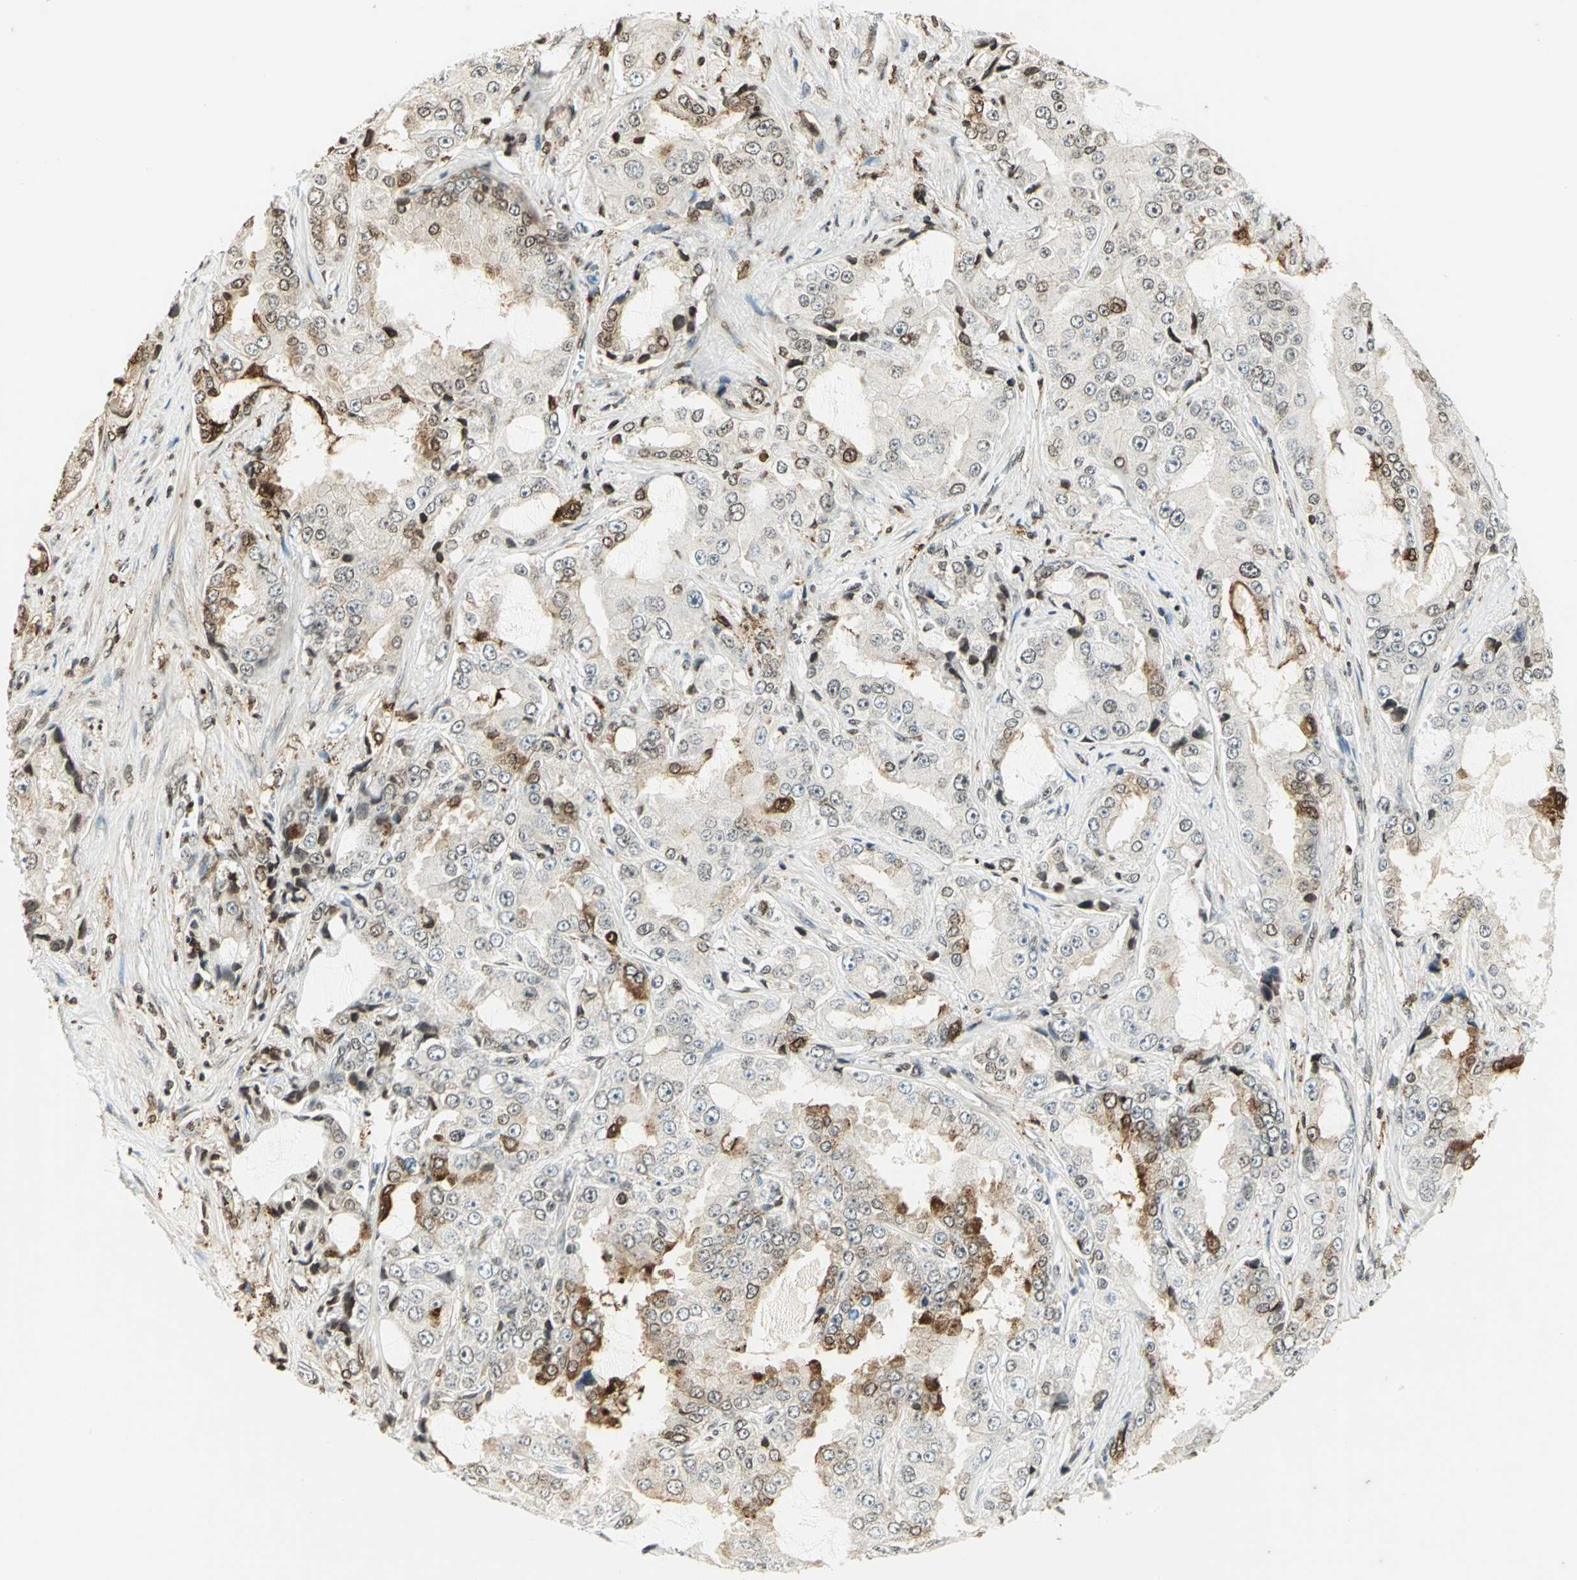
{"staining": {"intensity": "moderate", "quantity": ">75%", "location": "cytoplasmic/membranous,nuclear"}, "tissue": "prostate cancer", "cell_type": "Tumor cells", "image_type": "cancer", "snomed": [{"axis": "morphology", "description": "Adenocarcinoma, High grade"}, {"axis": "topography", "description": "Prostate"}], "caption": "Prostate high-grade adenocarcinoma tissue demonstrates moderate cytoplasmic/membranous and nuclear positivity in about >75% of tumor cells", "gene": "LGALS3", "patient": {"sex": "male", "age": 73}}